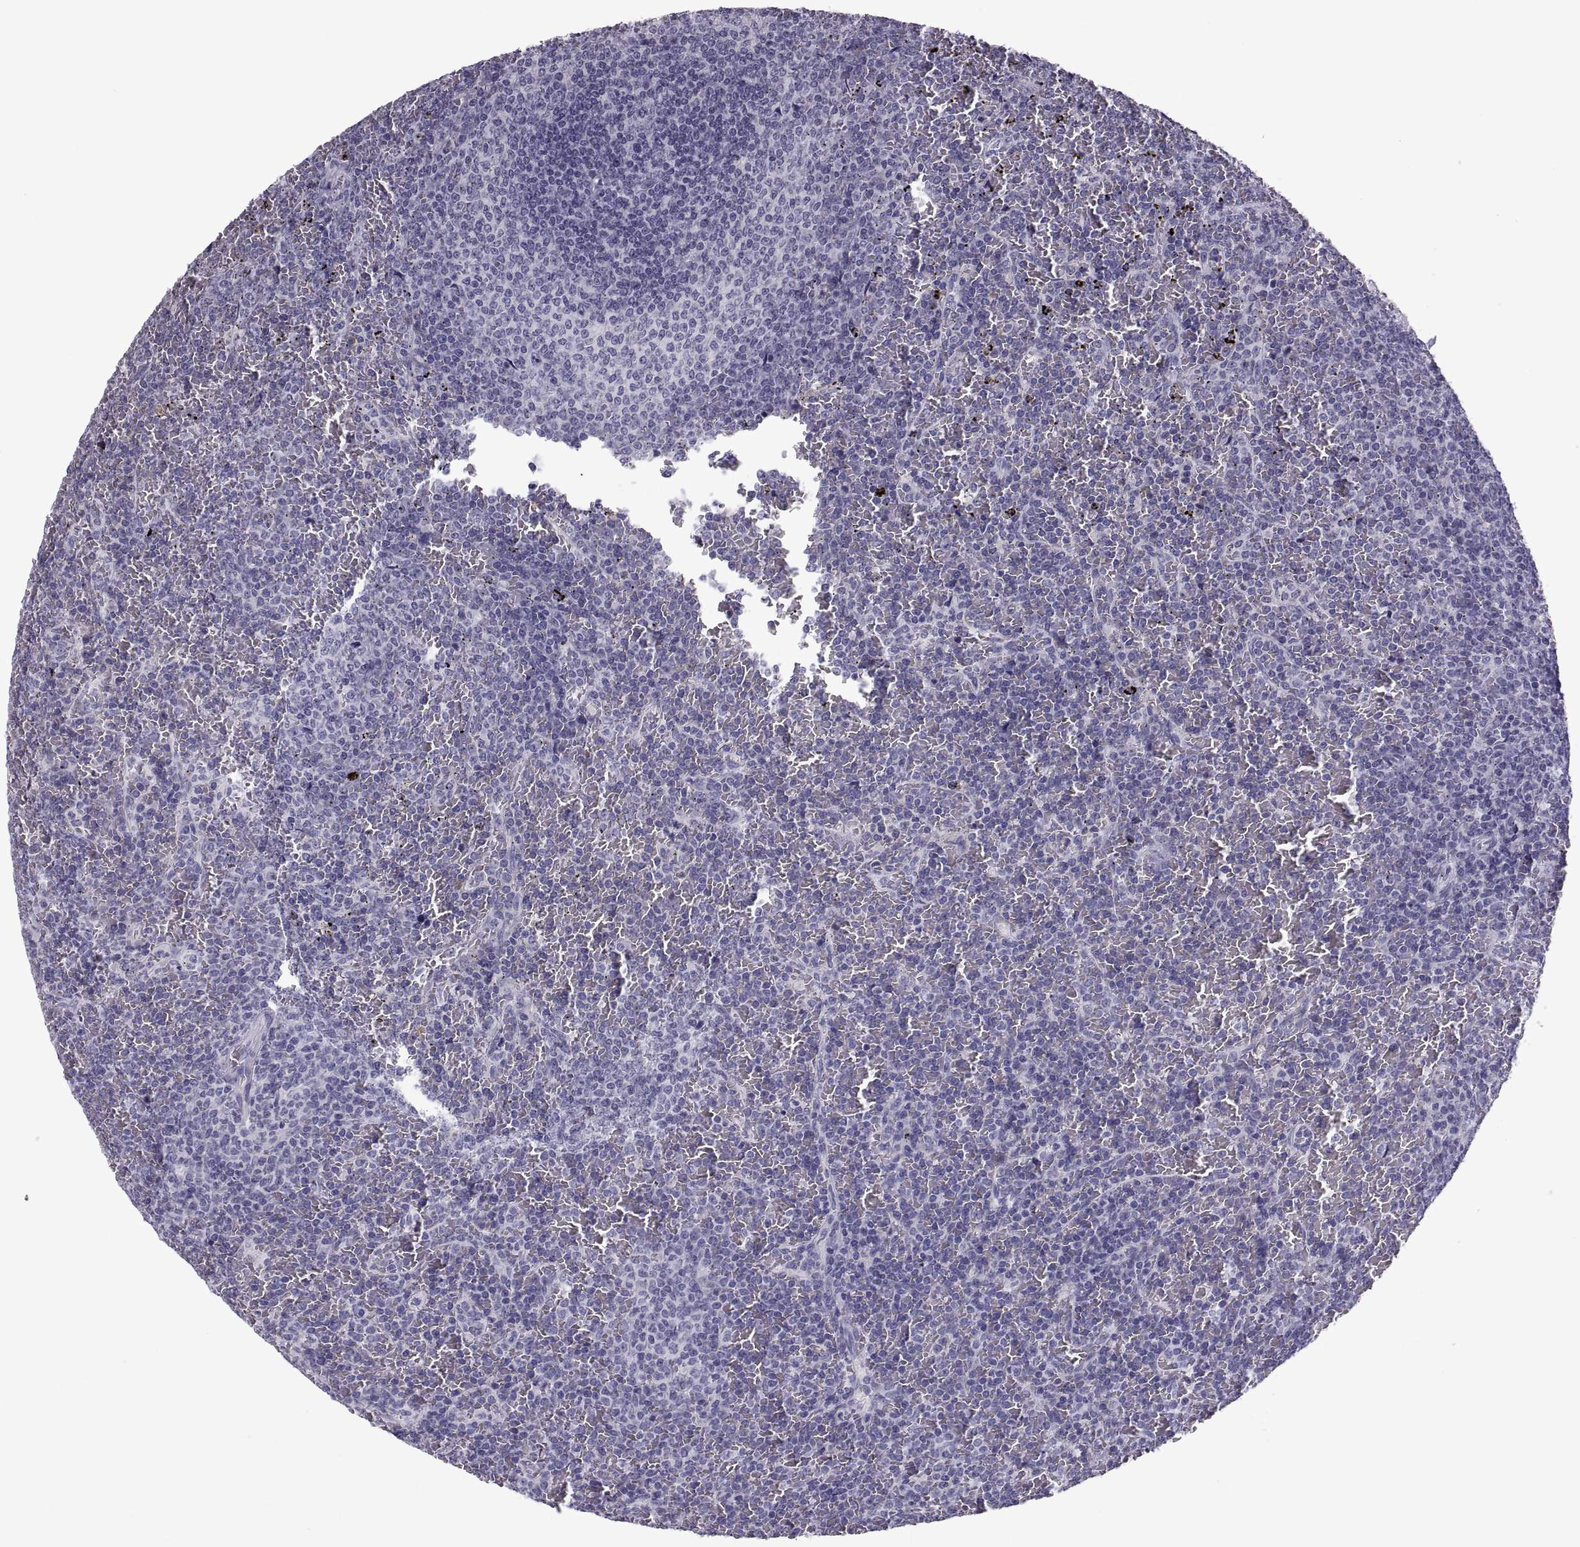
{"staining": {"intensity": "negative", "quantity": "none", "location": "none"}, "tissue": "lymphoma", "cell_type": "Tumor cells", "image_type": "cancer", "snomed": [{"axis": "morphology", "description": "Malignant lymphoma, non-Hodgkin's type, Low grade"}, {"axis": "topography", "description": "Spleen"}], "caption": "Human lymphoma stained for a protein using immunohistochemistry demonstrates no staining in tumor cells.", "gene": "PDZRN4", "patient": {"sex": "female", "age": 77}}